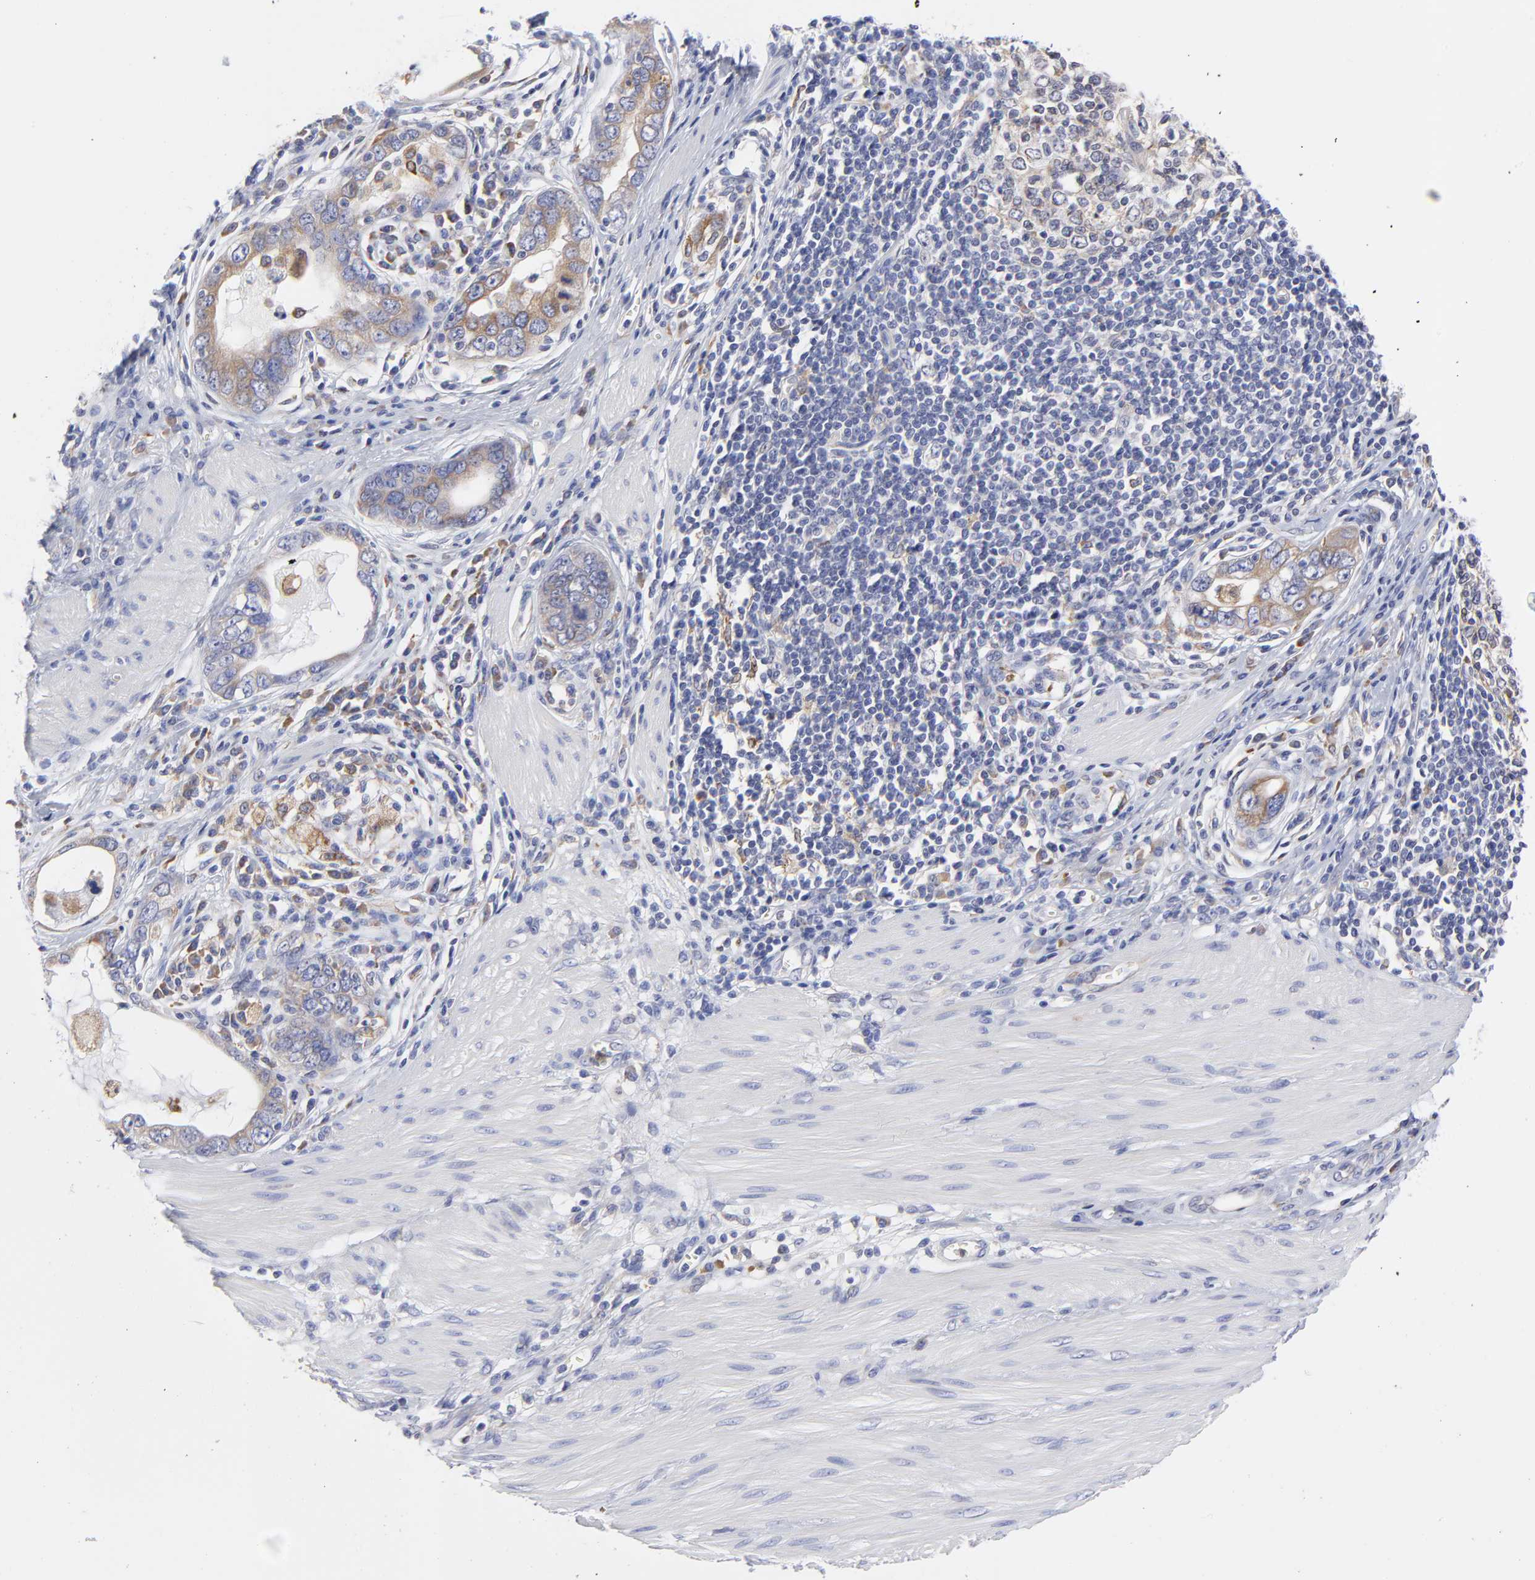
{"staining": {"intensity": "moderate", "quantity": "25%-75%", "location": "cytoplasmic/membranous"}, "tissue": "stomach cancer", "cell_type": "Tumor cells", "image_type": "cancer", "snomed": [{"axis": "morphology", "description": "Adenocarcinoma, NOS"}, {"axis": "topography", "description": "Stomach, lower"}], "caption": "The immunohistochemical stain labels moderate cytoplasmic/membranous positivity in tumor cells of stomach adenocarcinoma tissue.", "gene": "MOSPD2", "patient": {"sex": "female", "age": 93}}